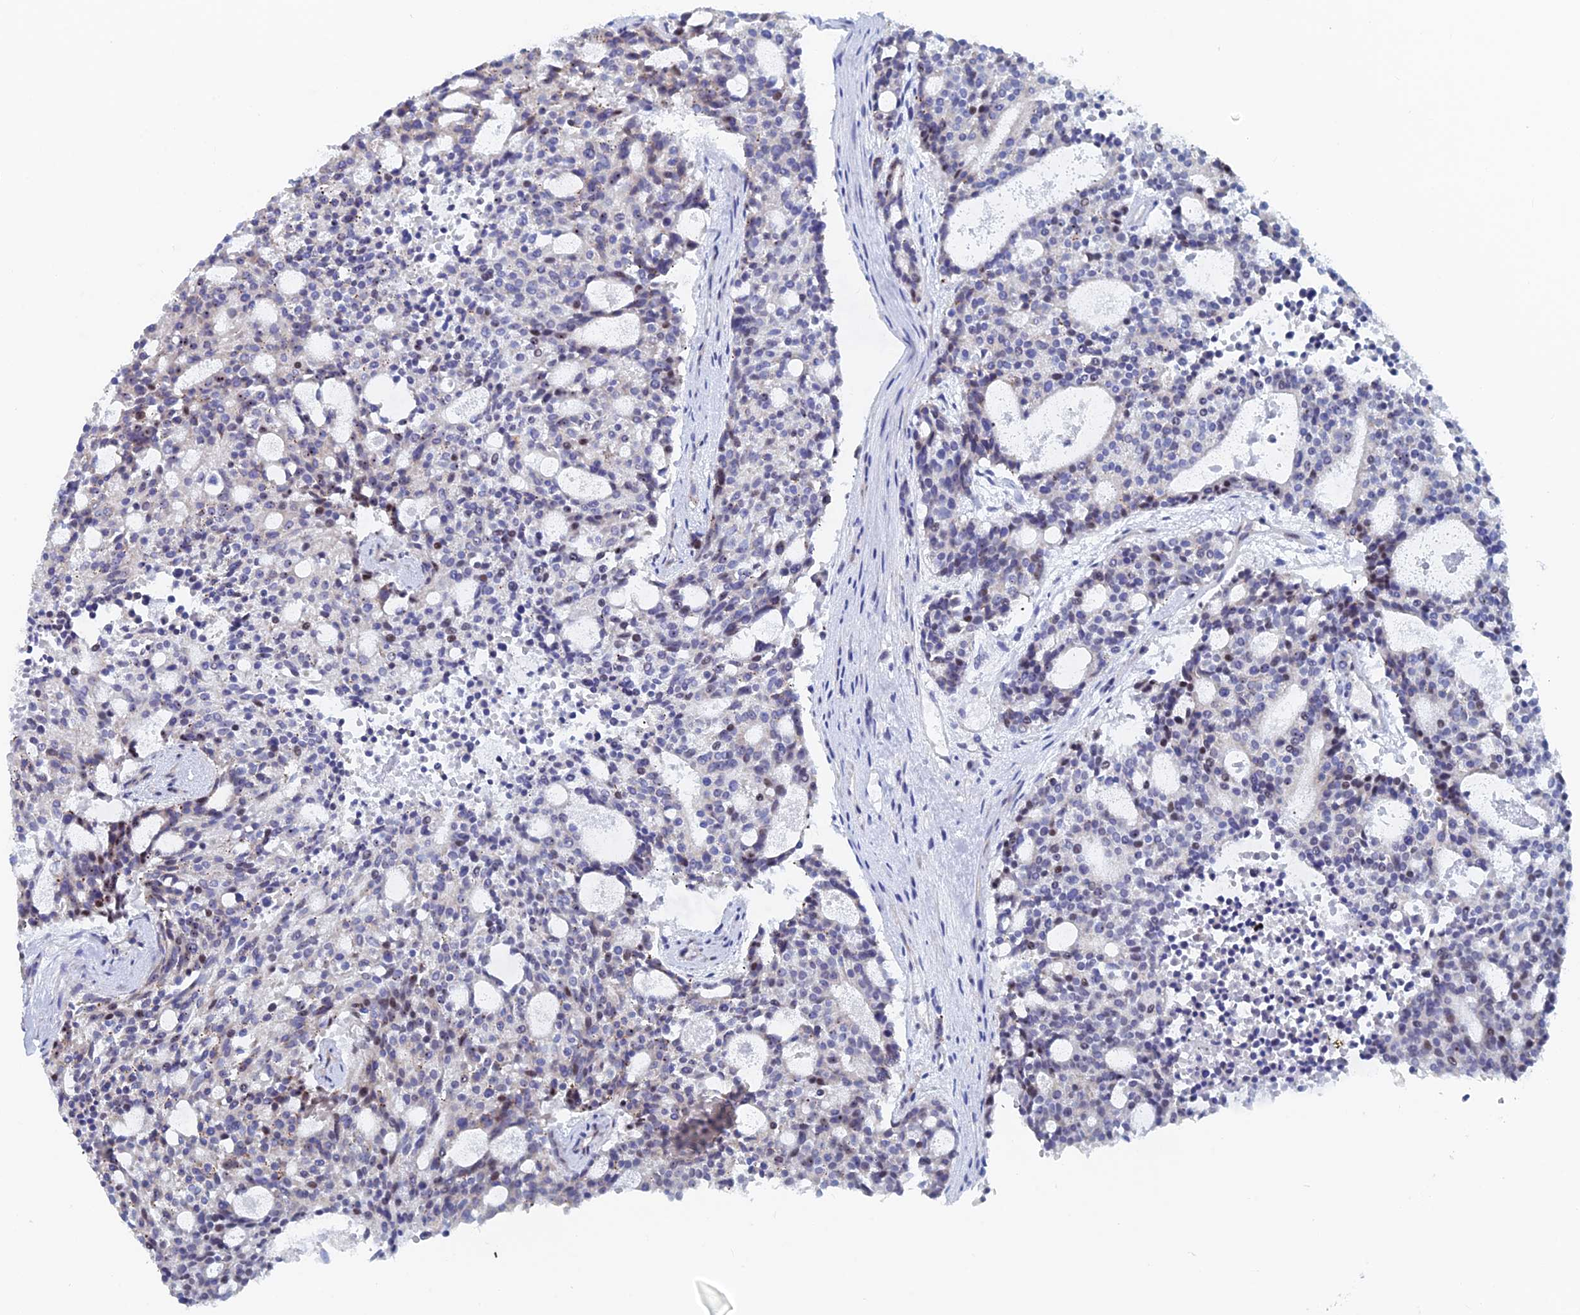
{"staining": {"intensity": "moderate", "quantity": "<25%", "location": "nuclear"}, "tissue": "carcinoid", "cell_type": "Tumor cells", "image_type": "cancer", "snomed": [{"axis": "morphology", "description": "Carcinoid, malignant, NOS"}, {"axis": "topography", "description": "Pancreas"}], "caption": "This is a photomicrograph of immunohistochemistry (IHC) staining of carcinoid, which shows moderate expression in the nuclear of tumor cells.", "gene": "GMNC", "patient": {"sex": "female", "age": 54}}